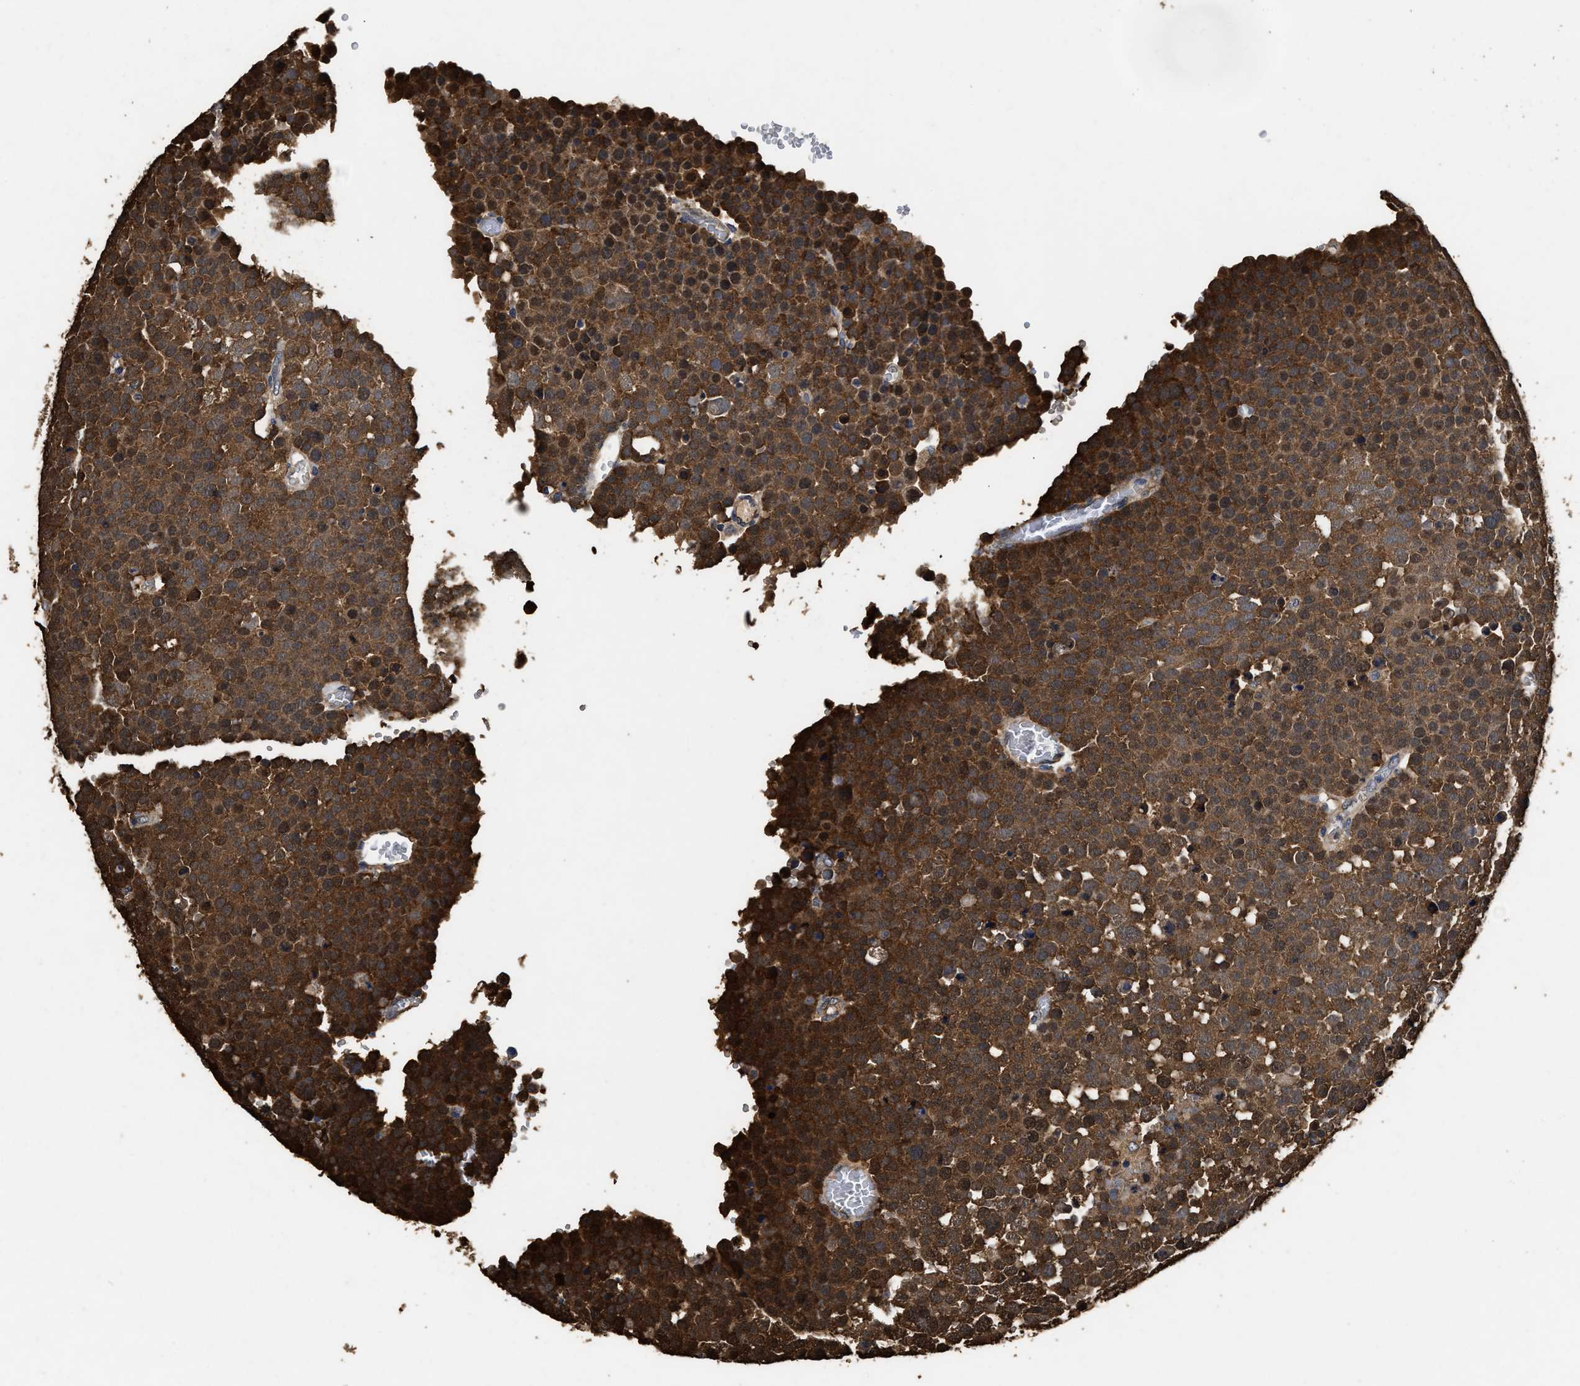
{"staining": {"intensity": "strong", "quantity": ">75%", "location": "cytoplasmic/membranous,nuclear"}, "tissue": "testis cancer", "cell_type": "Tumor cells", "image_type": "cancer", "snomed": [{"axis": "morphology", "description": "Seminoma, NOS"}, {"axis": "topography", "description": "Testis"}], "caption": "Immunohistochemical staining of seminoma (testis) shows high levels of strong cytoplasmic/membranous and nuclear staining in approximately >75% of tumor cells.", "gene": "YWHAE", "patient": {"sex": "male", "age": 71}}